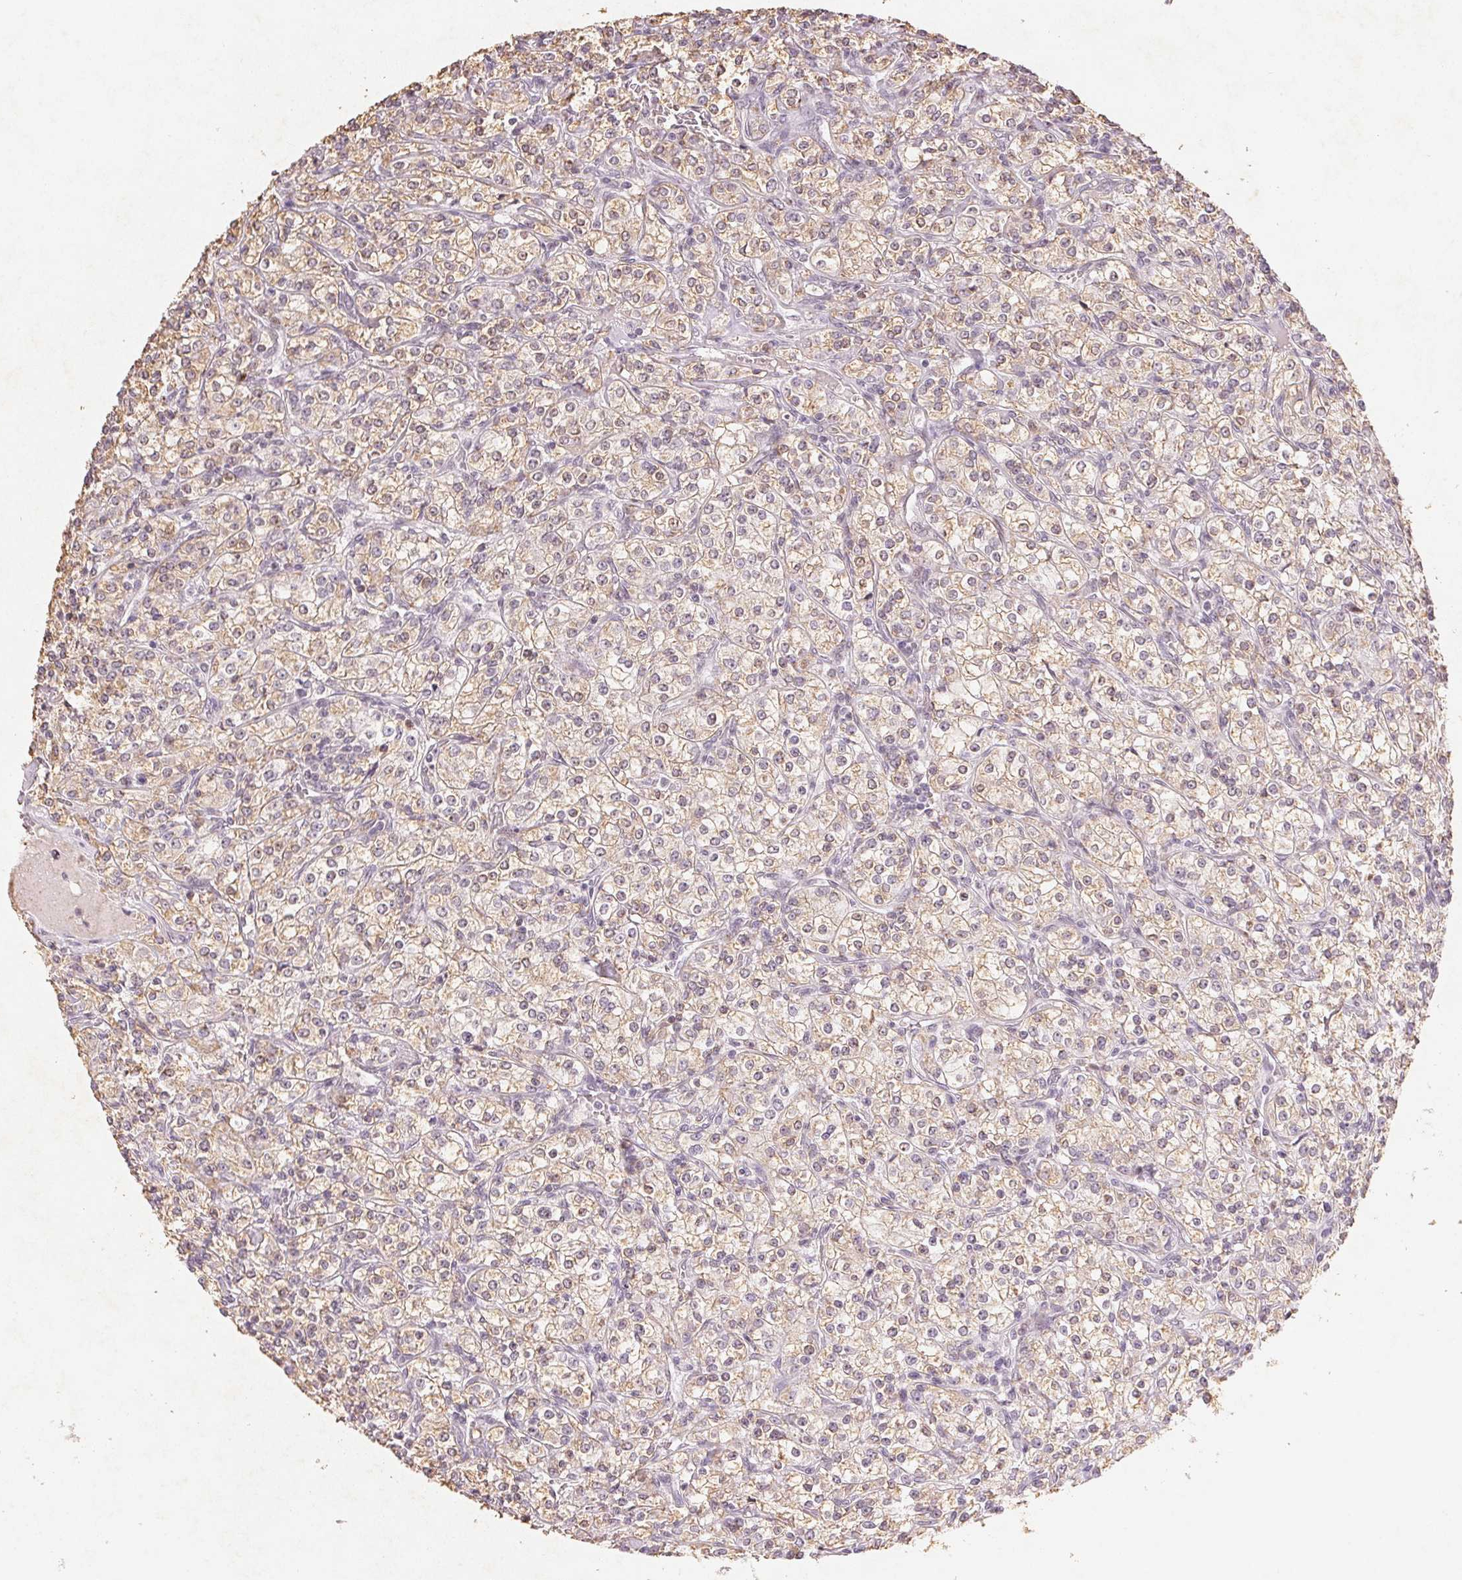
{"staining": {"intensity": "weak", "quantity": ">75%", "location": "cytoplasmic/membranous,nuclear"}, "tissue": "renal cancer", "cell_type": "Tumor cells", "image_type": "cancer", "snomed": [{"axis": "morphology", "description": "Adenocarcinoma, NOS"}, {"axis": "topography", "description": "Kidney"}], "caption": "Weak cytoplasmic/membranous and nuclear staining for a protein is seen in approximately >75% of tumor cells of renal cancer (adenocarcinoma) using immunohistochemistry.", "gene": "SMTN", "patient": {"sex": "male", "age": 77}}